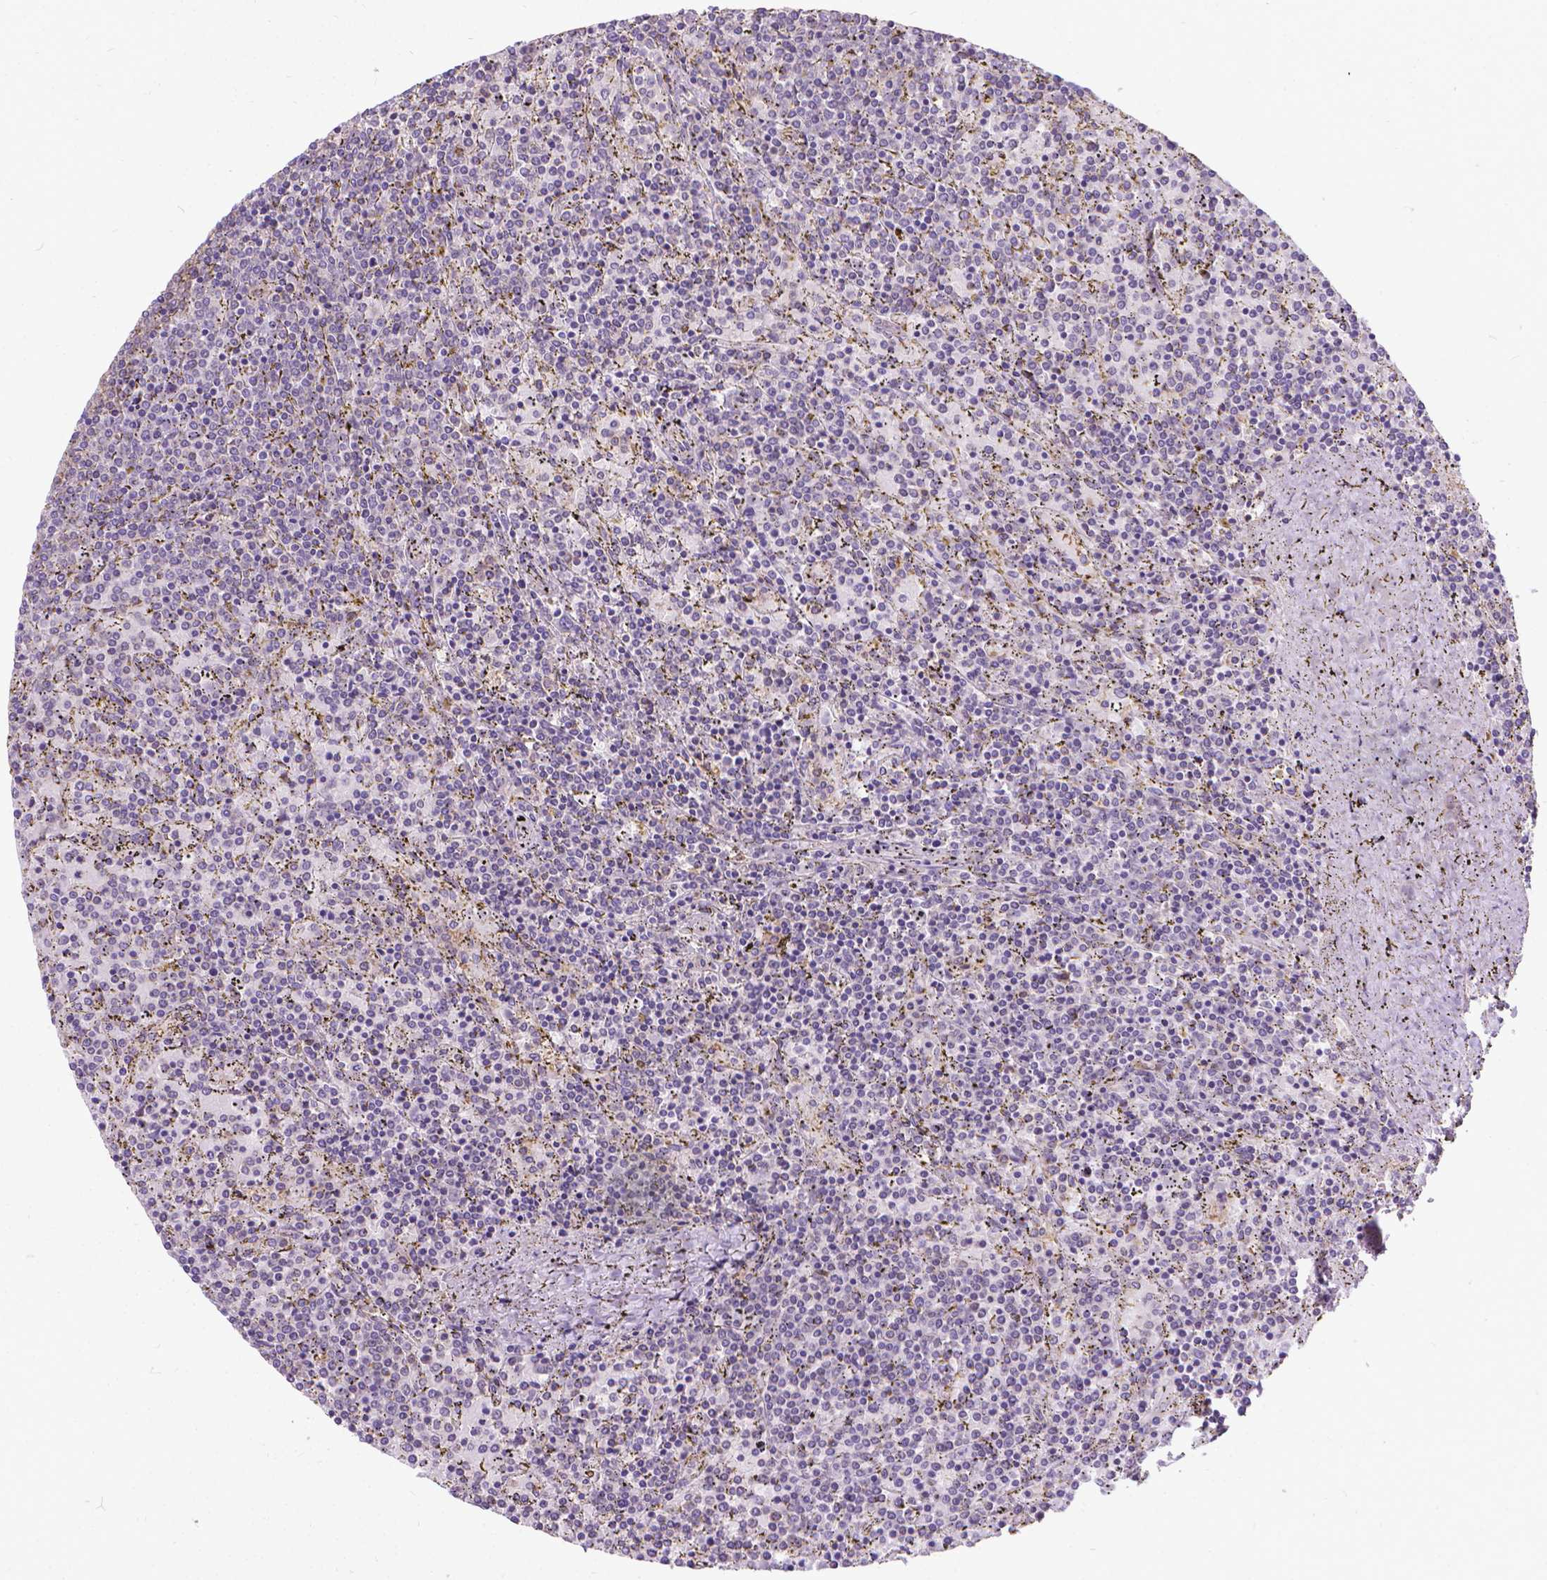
{"staining": {"intensity": "negative", "quantity": "none", "location": "none"}, "tissue": "lymphoma", "cell_type": "Tumor cells", "image_type": "cancer", "snomed": [{"axis": "morphology", "description": "Malignant lymphoma, non-Hodgkin's type, Low grade"}, {"axis": "topography", "description": "Spleen"}], "caption": "Tumor cells are negative for protein expression in human malignant lymphoma, non-Hodgkin's type (low-grade).", "gene": "CFAP299", "patient": {"sex": "female", "age": 77}}